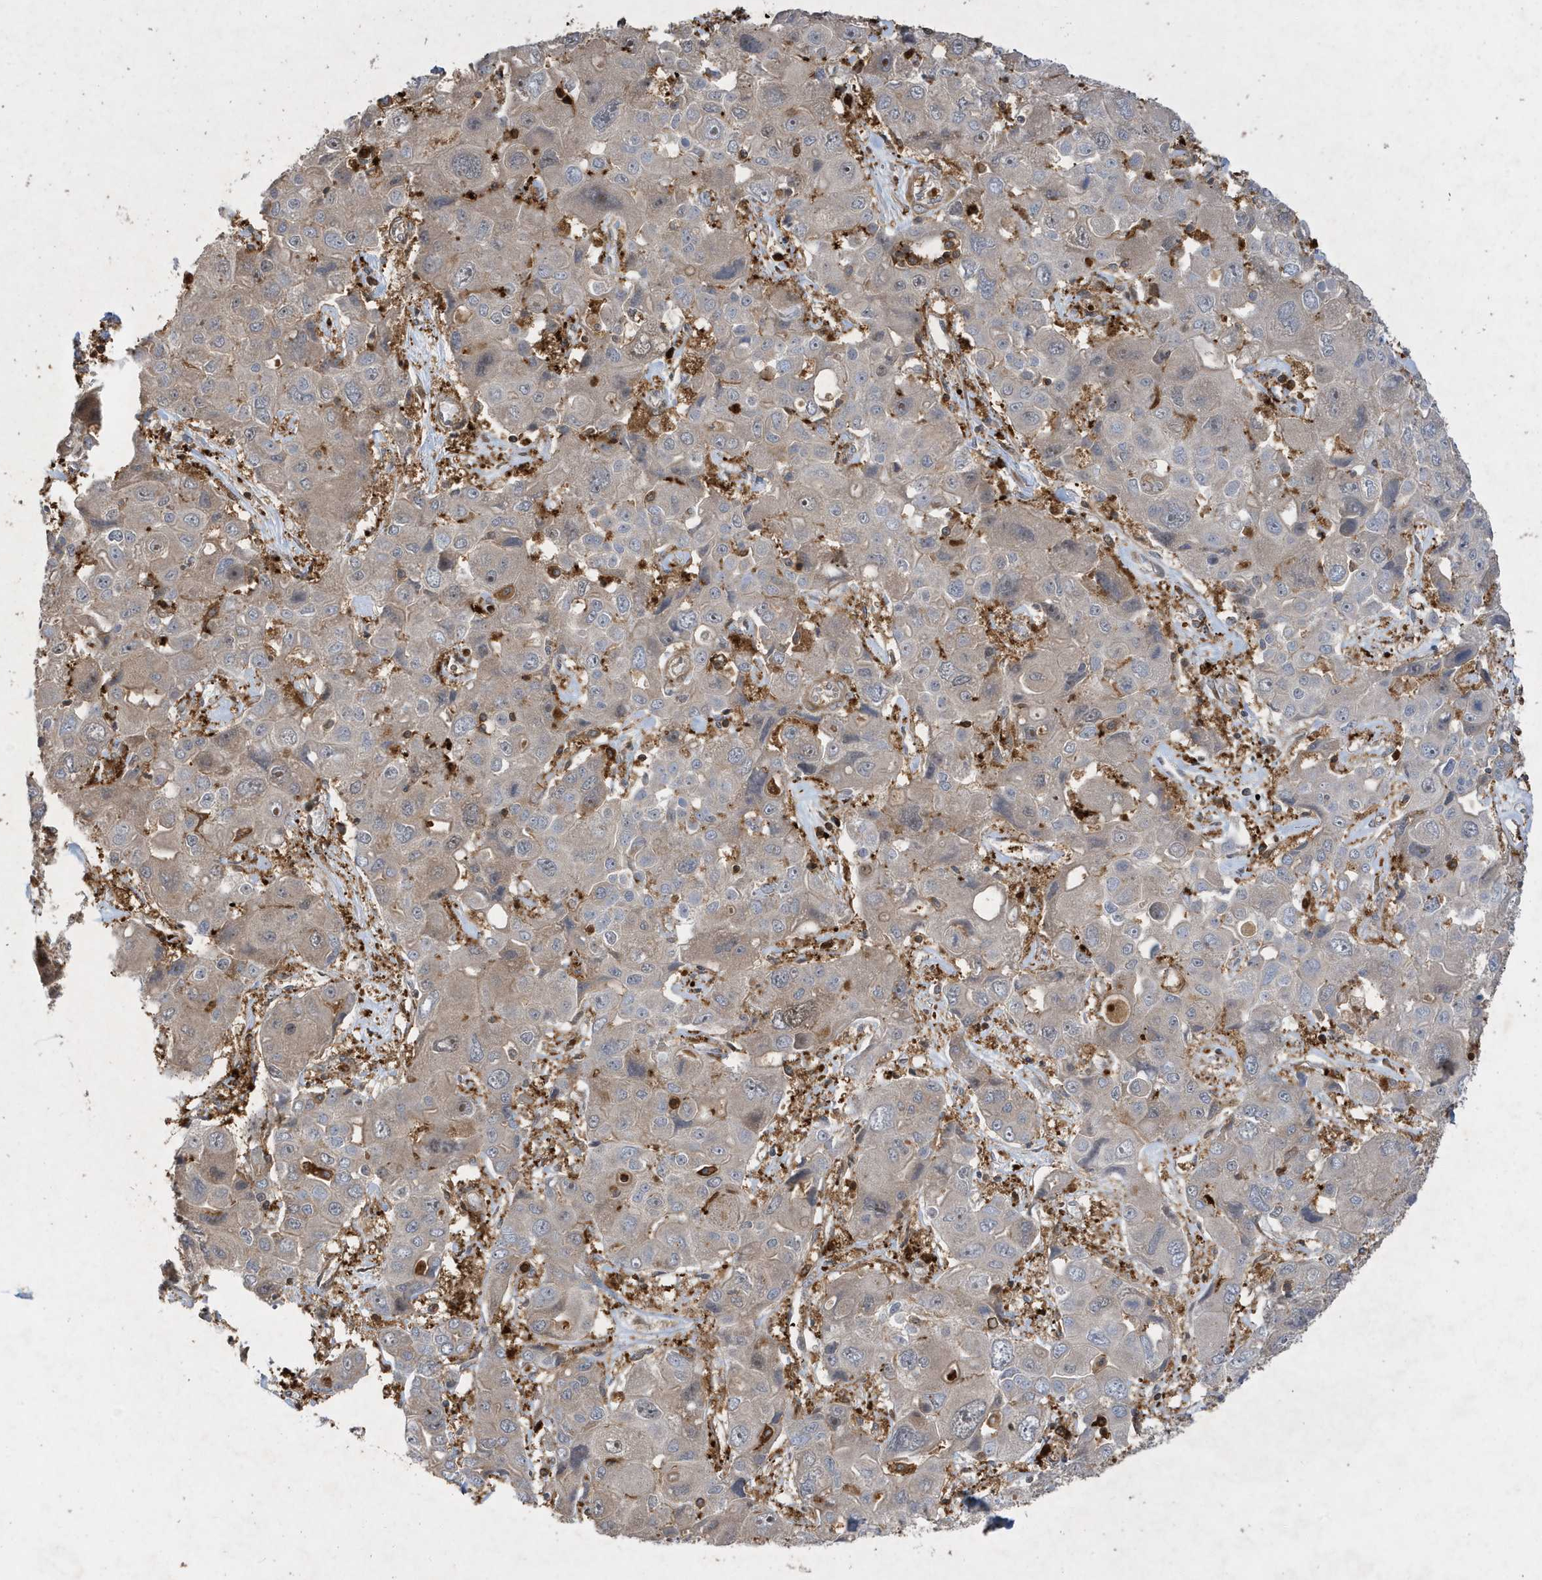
{"staining": {"intensity": "weak", "quantity": "<25%", "location": "cytoplasmic/membranous"}, "tissue": "liver cancer", "cell_type": "Tumor cells", "image_type": "cancer", "snomed": [{"axis": "morphology", "description": "Cholangiocarcinoma"}, {"axis": "topography", "description": "Liver"}], "caption": "Histopathology image shows no protein expression in tumor cells of liver cholangiocarcinoma tissue.", "gene": "LAPTM4A", "patient": {"sex": "male", "age": 67}}